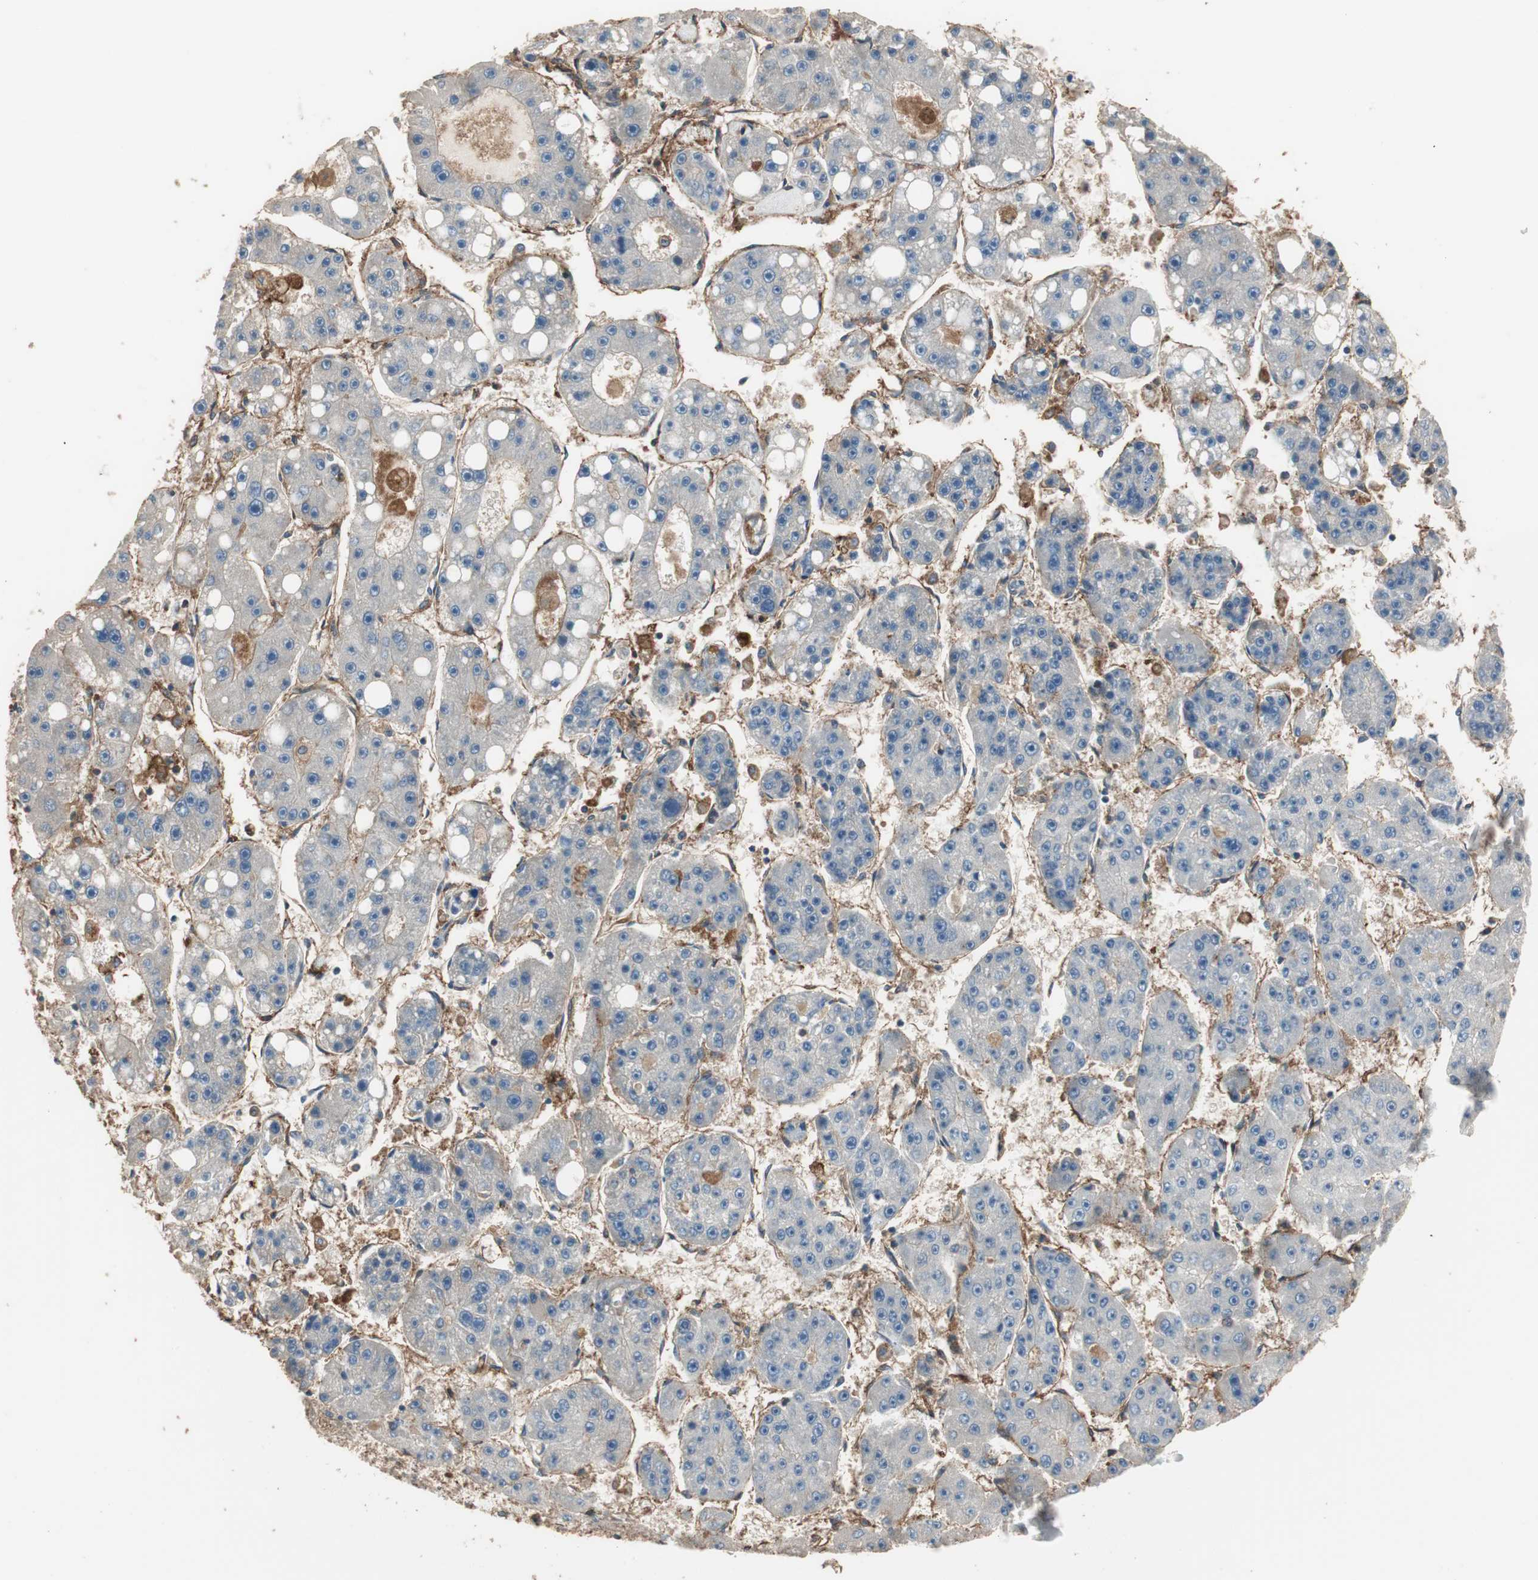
{"staining": {"intensity": "negative", "quantity": "none", "location": "none"}, "tissue": "liver cancer", "cell_type": "Tumor cells", "image_type": "cancer", "snomed": [{"axis": "morphology", "description": "Carcinoma, Hepatocellular, NOS"}, {"axis": "topography", "description": "Liver"}], "caption": "High magnification brightfield microscopy of liver cancer stained with DAB (3,3'-diaminobenzidine) (brown) and counterstained with hematoxylin (blue): tumor cells show no significant positivity. (Immunohistochemistry, brightfield microscopy, high magnification).", "gene": "IL1RL1", "patient": {"sex": "female", "age": 61}}